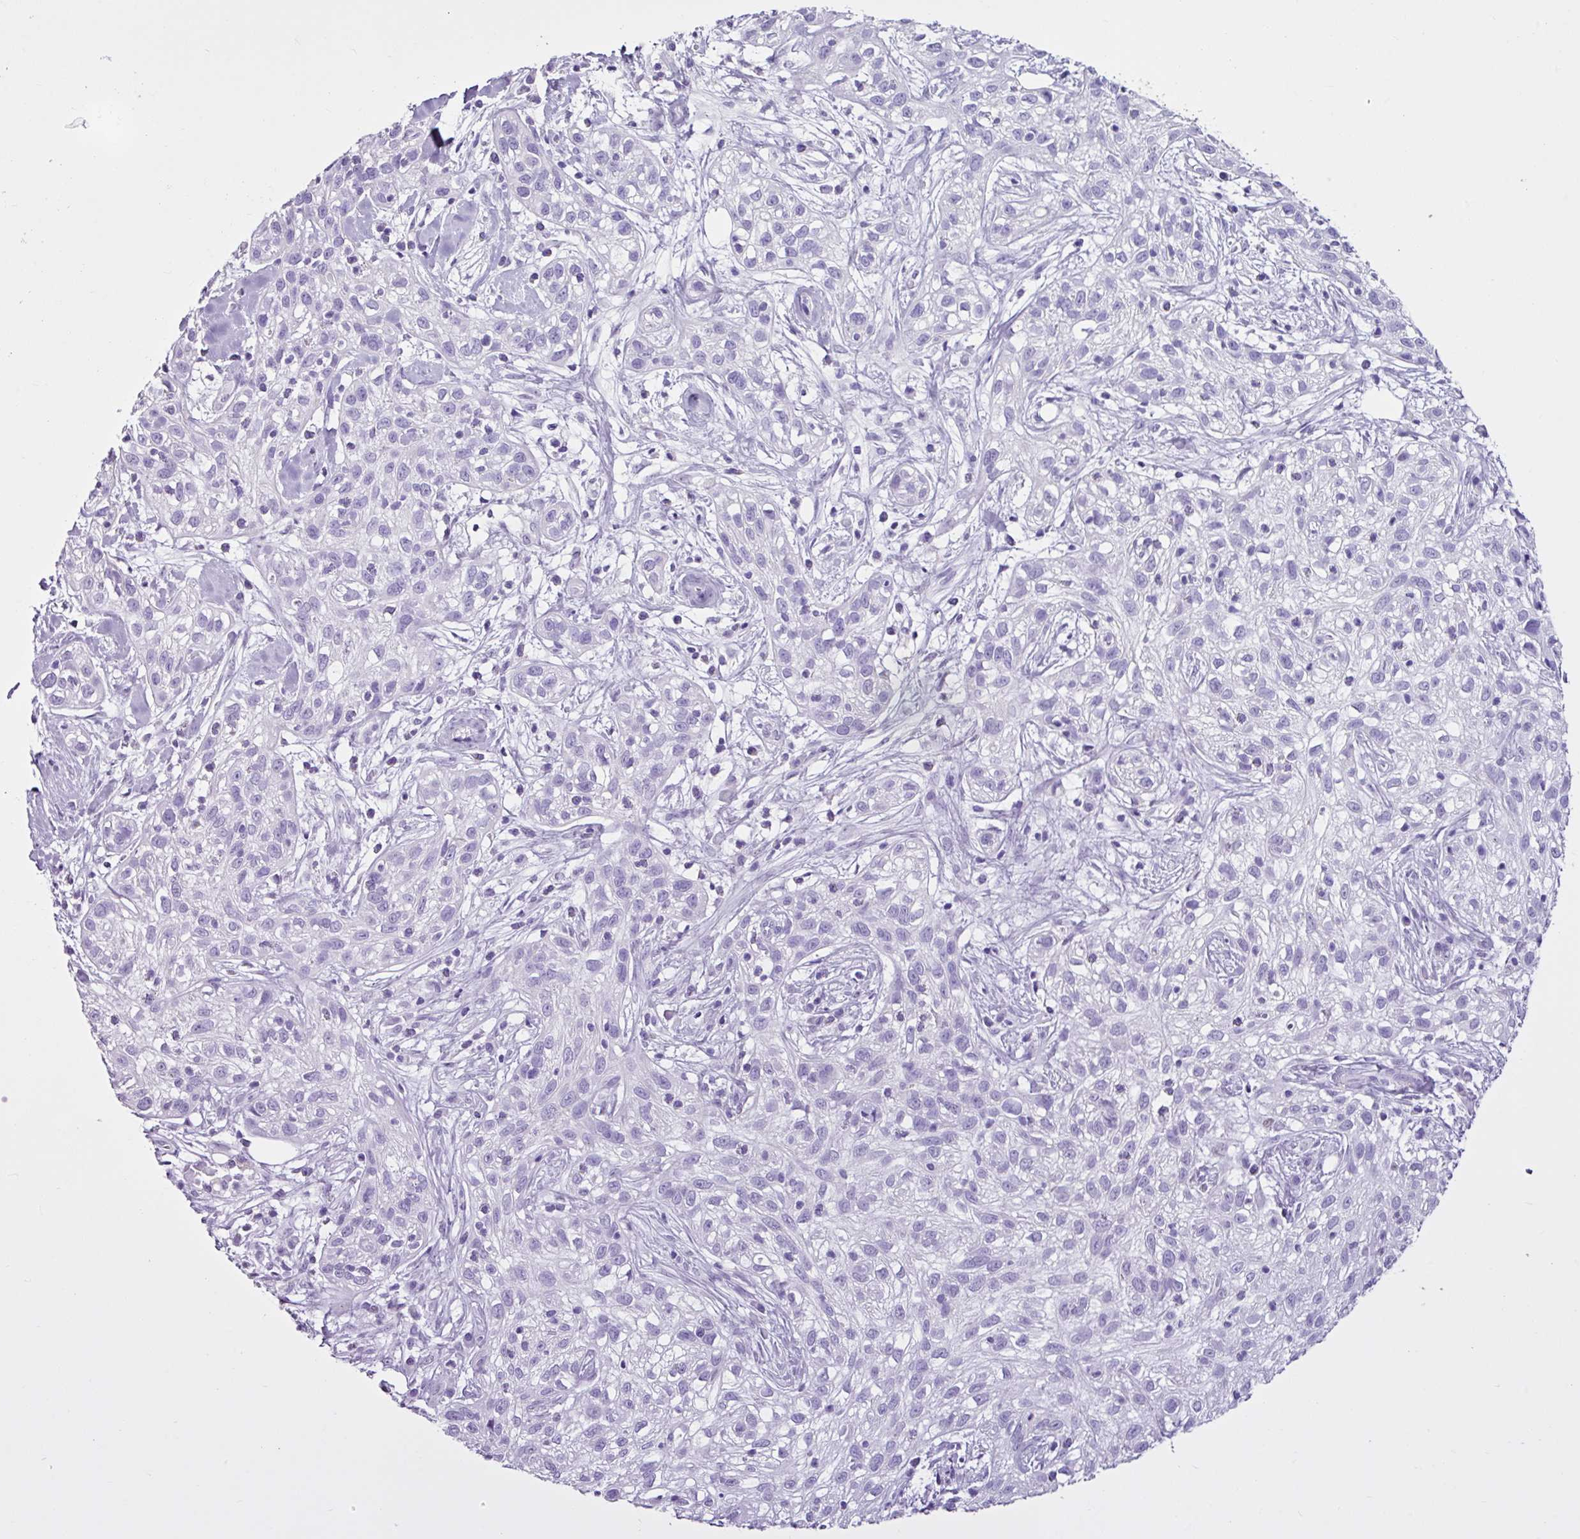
{"staining": {"intensity": "negative", "quantity": "none", "location": "none"}, "tissue": "skin cancer", "cell_type": "Tumor cells", "image_type": "cancer", "snomed": [{"axis": "morphology", "description": "Squamous cell carcinoma, NOS"}, {"axis": "topography", "description": "Skin"}], "caption": "This is an immunohistochemistry image of skin squamous cell carcinoma. There is no positivity in tumor cells.", "gene": "PGR", "patient": {"sex": "male", "age": 82}}